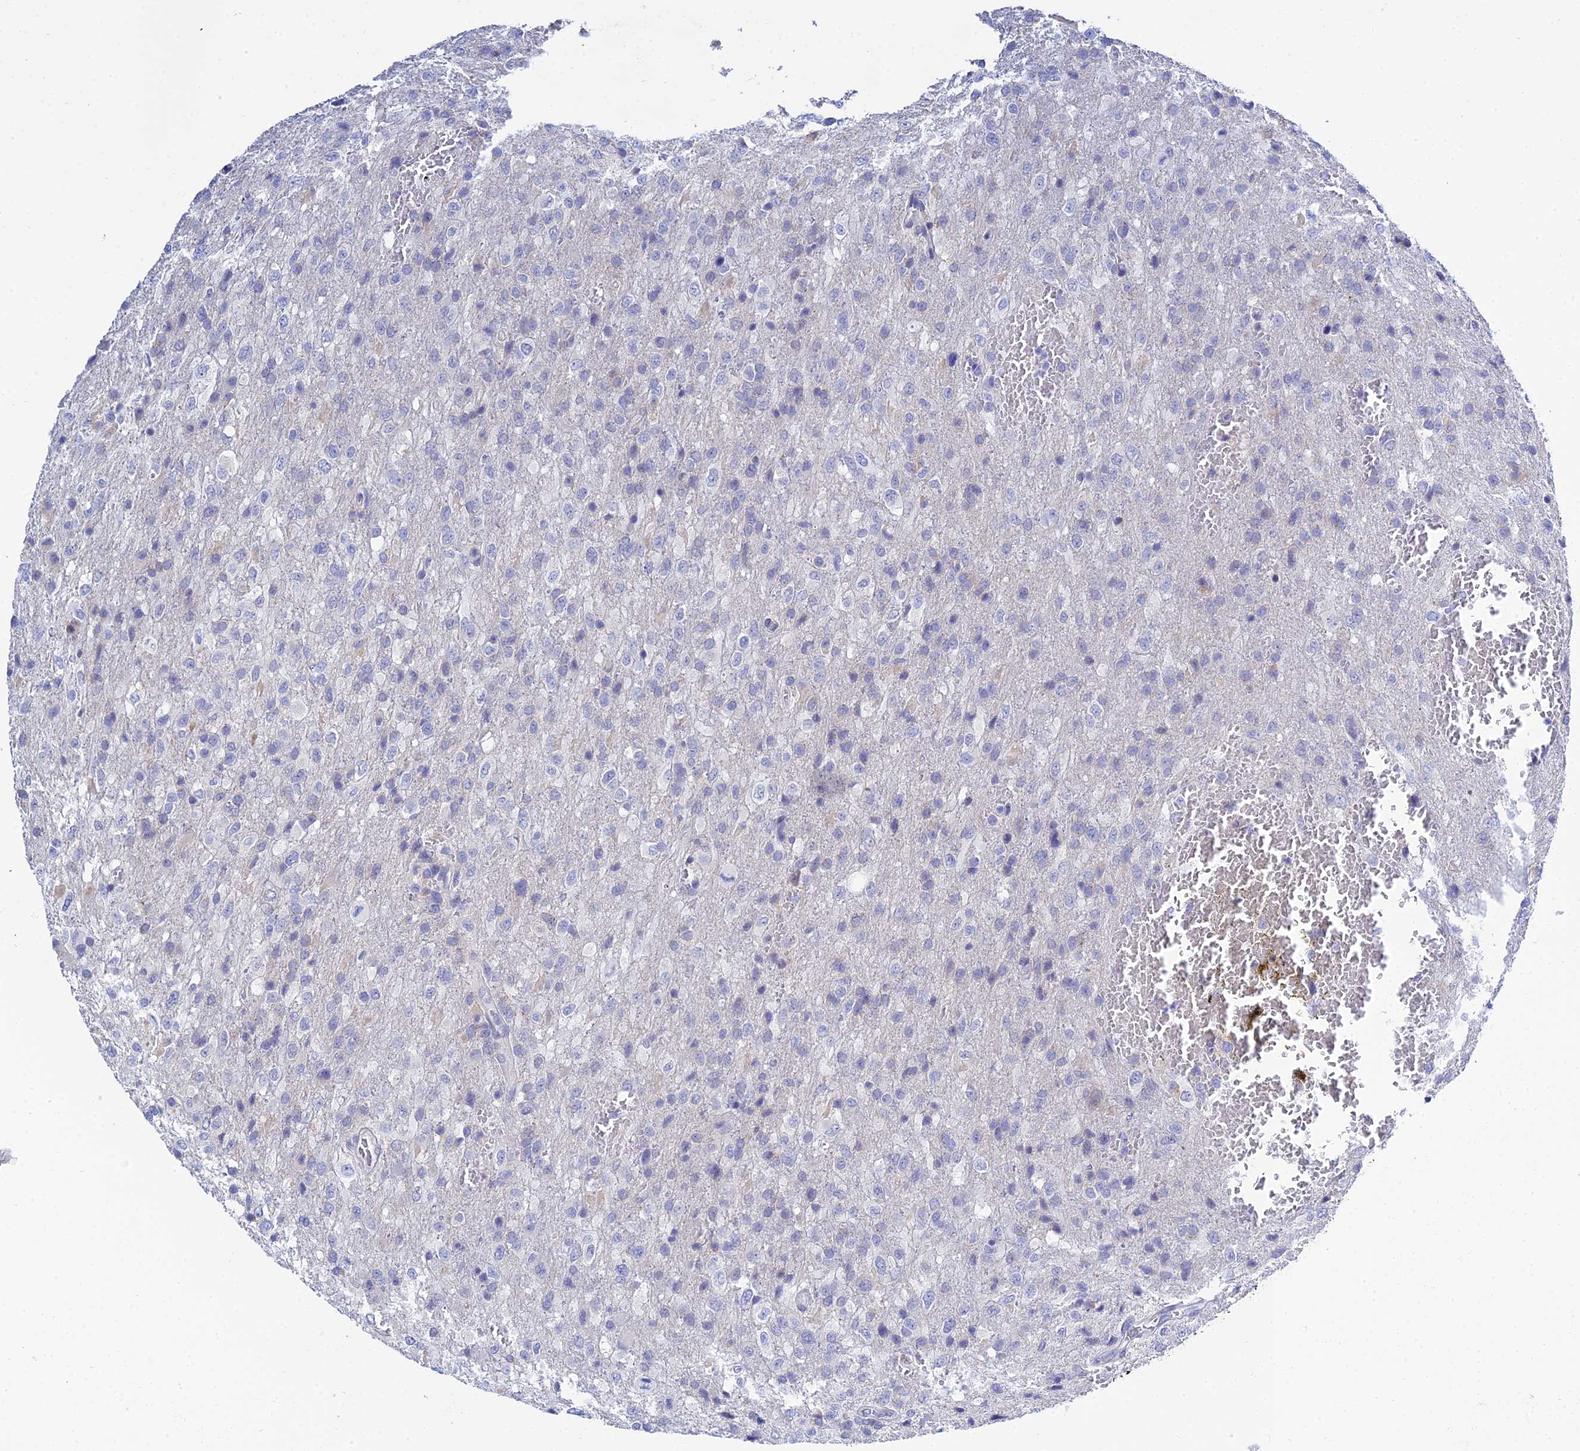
{"staining": {"intensity": "negative", "quantity": "none", "location": "none"}, "tissue": "glioma", "cell_type": "Tumor cells", "image_type": "cancer", "snomed": [{"axis": "morphology", "description": "Glioma, malignant, High grade"}, {"axis": "topography", "description": "Brain"}], "caption": "Glioma stained for a protein using IHC exhibits no staining tumor cells.", "gene": "ZXDA", "patient": {"sex": "female", "age": 74}}